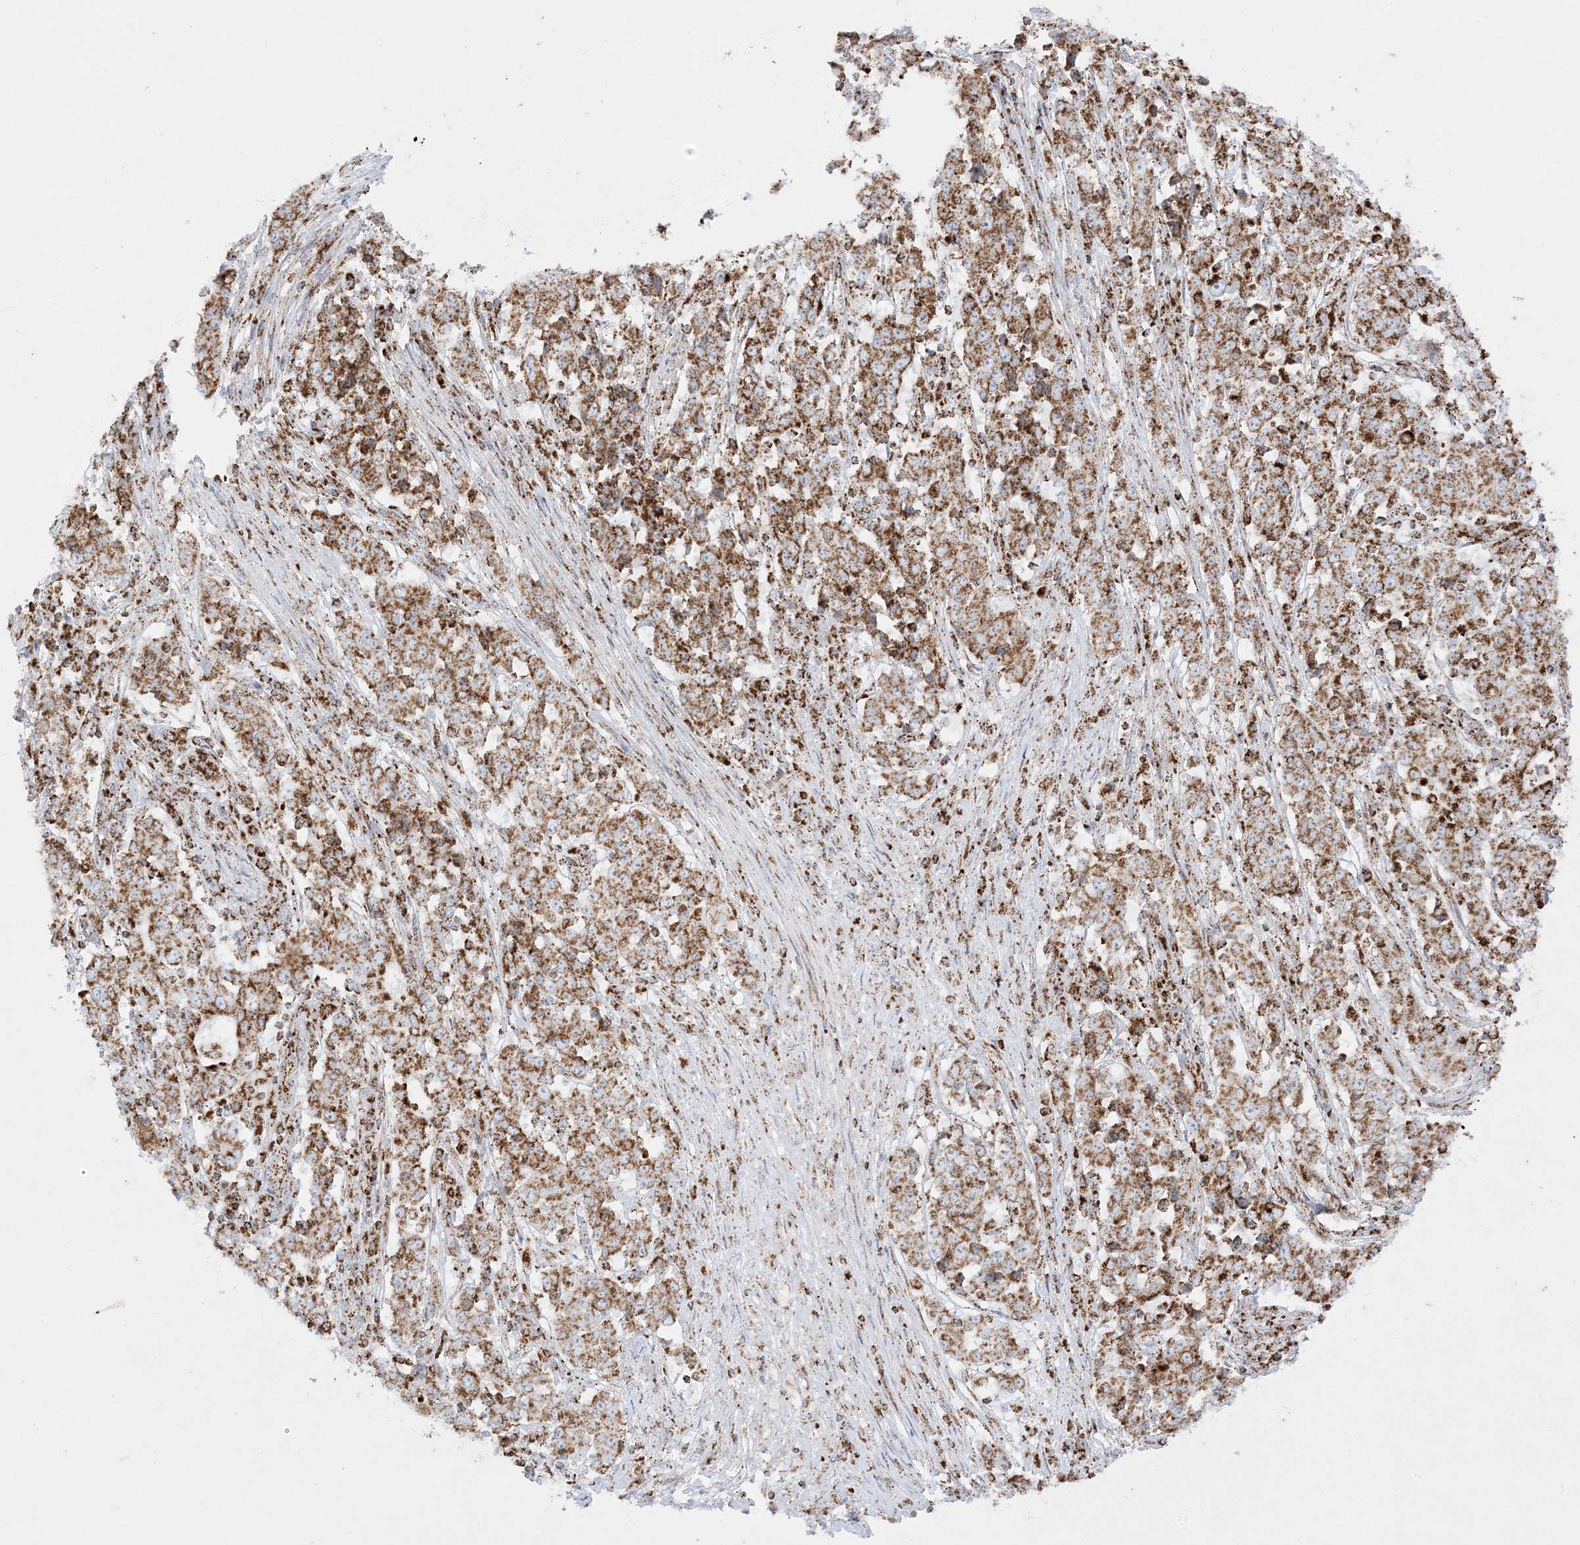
{"staining": {"intensity": "moderate", "quantity": ">75%", "location": "cytoplasmic/membranous"}, "tissue": "stomach cancer", "cell_type": "Tumor cells", "image_type": "cancer", "snomed": [{"axis": "morphology", "description": "Adenocarcinoma, NOS"}, {"axis": "topography", "description": "Stomach"}], "caption": "This photomicrograph reveals immunohistochemistry (IHC) staining of human stomach adenocarcinoma, with medium moderate cytoplasmic/membranous expression in about >75% of tumor cells.", "gene": "MRPS36", "patient": {"sex": "male", "age": 59}}